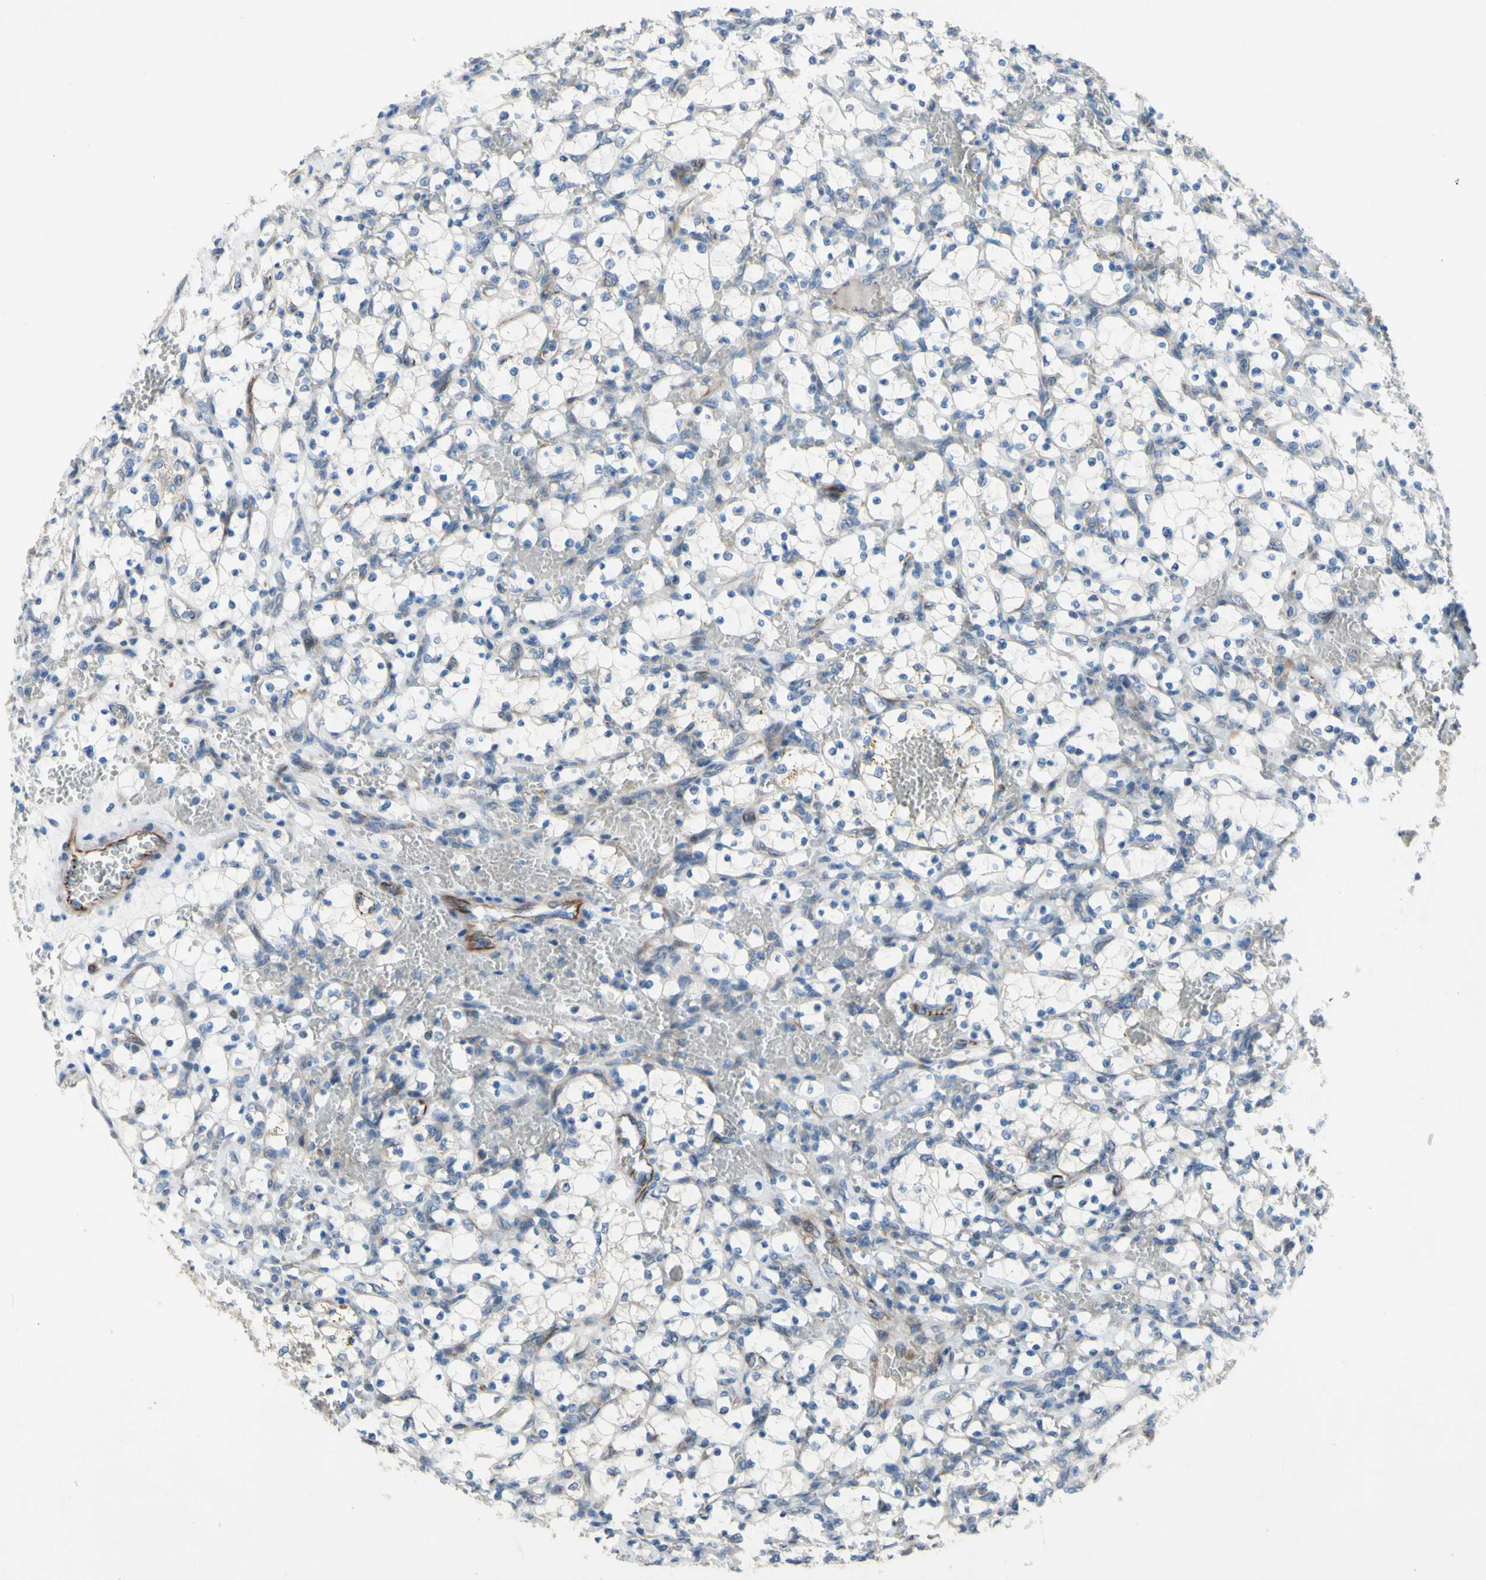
{"staining": {"intensity": "negative", "quantity": "none", "location": "none"}, "tissue": "renal cancer", "cell_type": "Tumor cells", "image_type": "cancer", "snomed": [{"axis": "morphology", "description": "Adenocarcinoma, NOS"}, {"axis": "topography", "description": "Kidney"}], "caption": "A high-resolution micrograph shows immunohistochemistry staining of renal cancer, which displays no significant staining in tumor cells.", "gene": "CDCP1", "patient": {"sex": "female", "age": 69}}